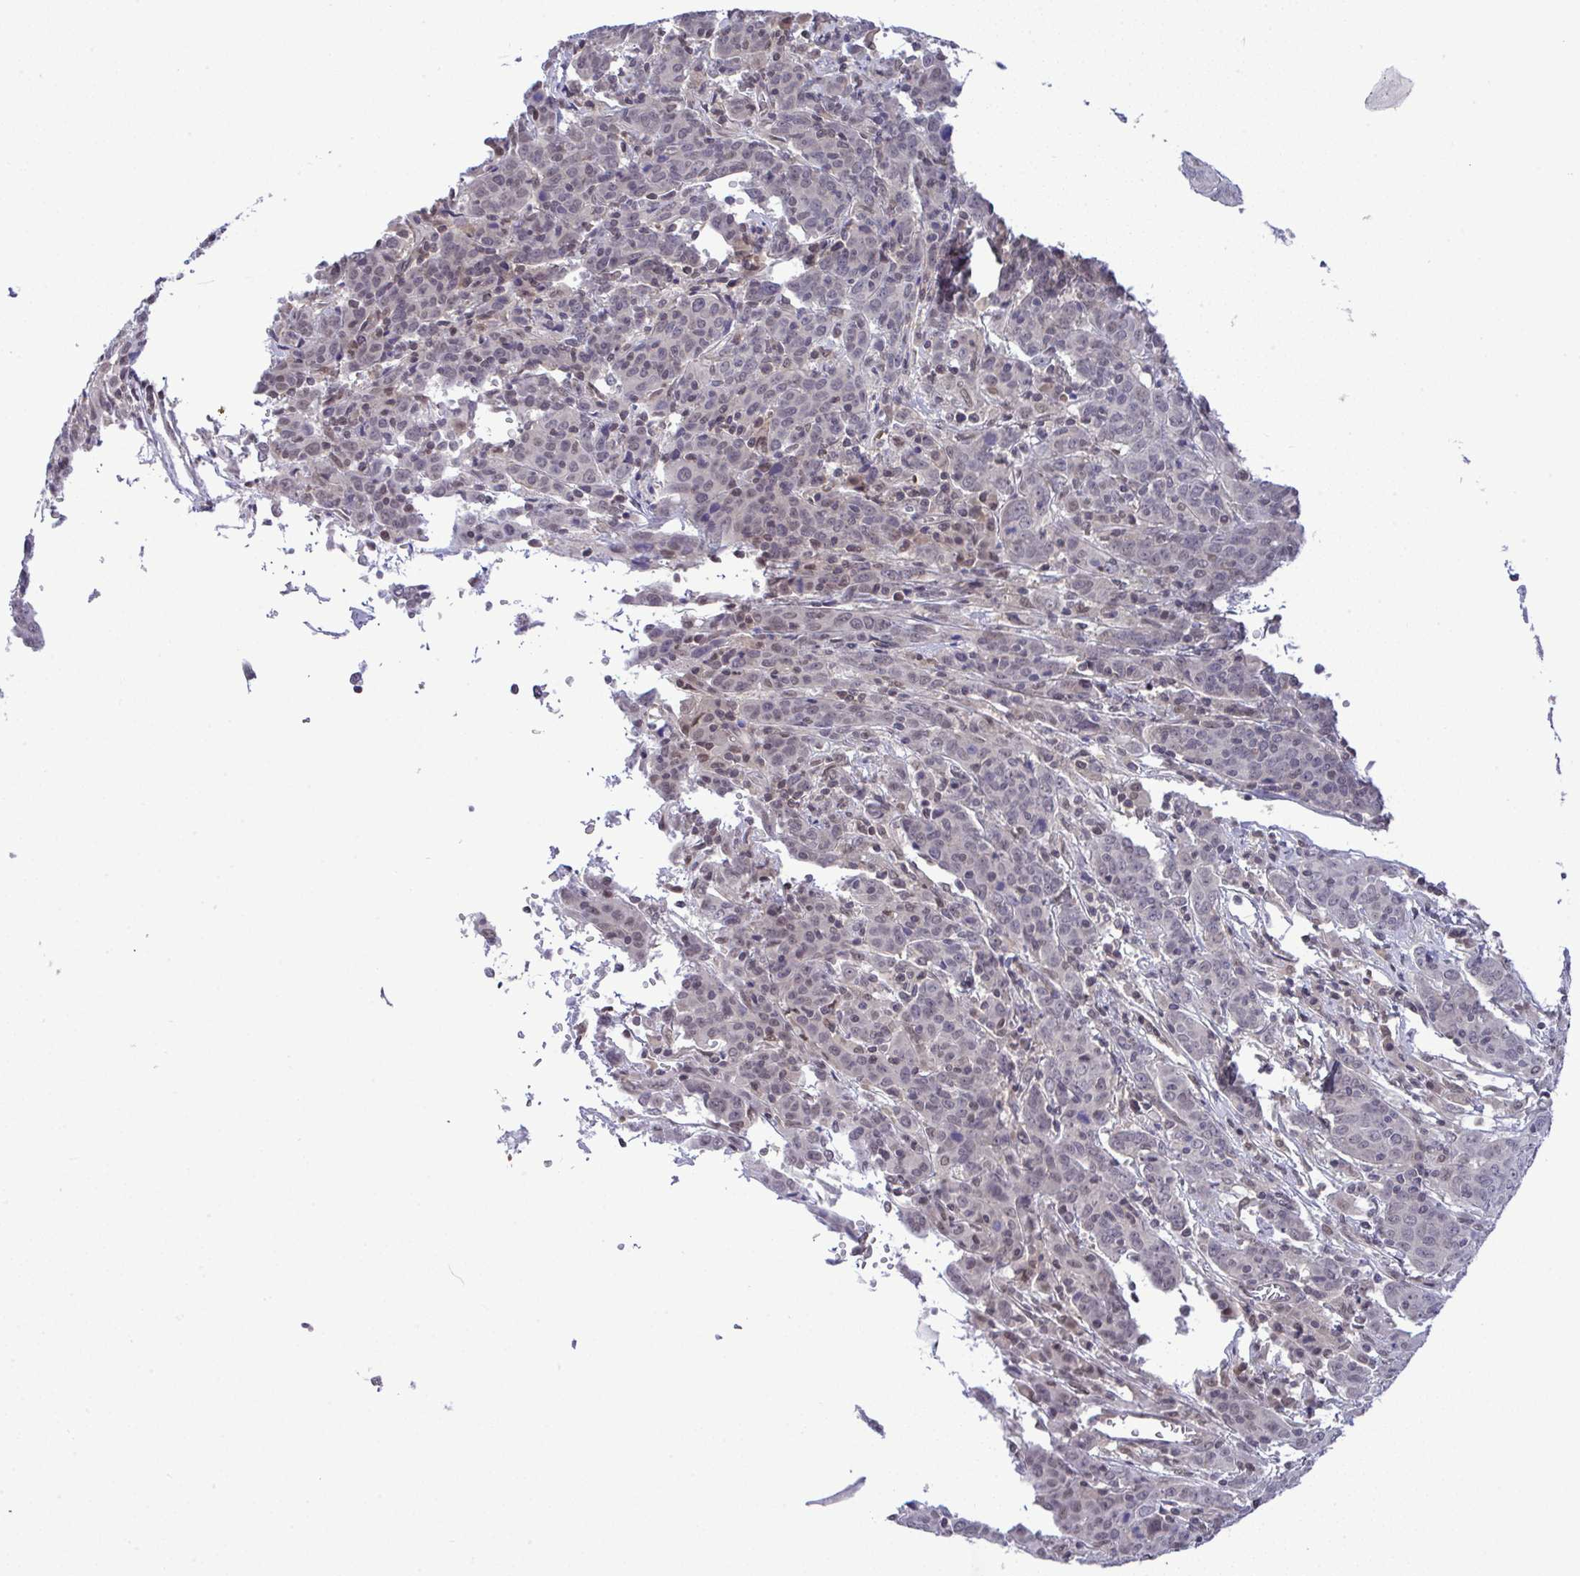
{"staining": {"intensity": "negative", "quantity": "none", "location": "none"}, "tissue": "cervical cancer", "cell_type": "Tumor cells", "image_type": "cancer", "snomed": [{"axis": "morphology", "description": "Squamous cell carcinoma, NOS"}, {"axis": "topography", "description": "Cervix"}], "caption": "Squamous cell carcinoma (cervical) stained for a protein using IHC reveals no positivity tumor cells.", "gene": "C9orf64", "patient": {"sex": "female", "age": 67}}